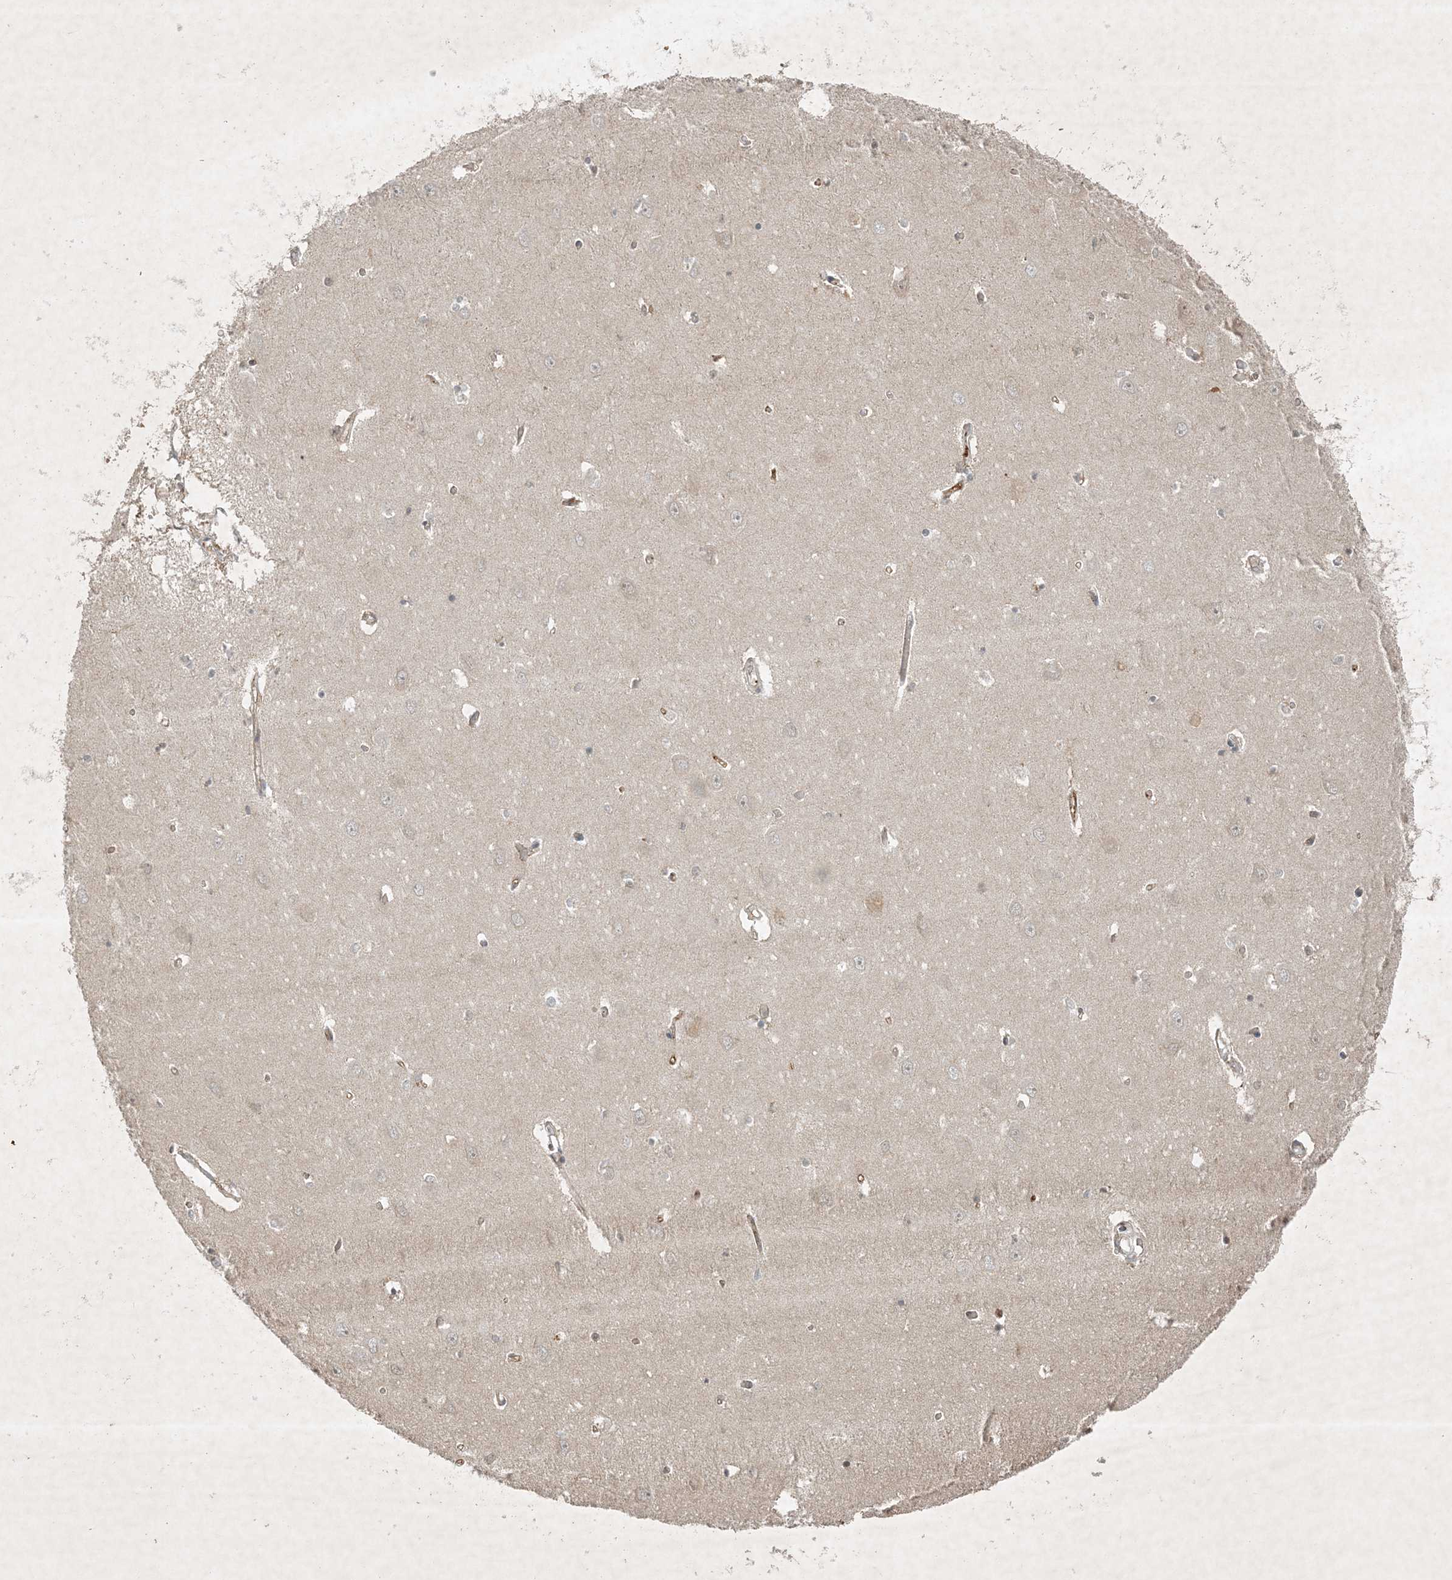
{"staining": {"intensity": "negative", "quantity": "none", "location": "none"}, "tissue": "hippocampus", "cell_type": "Glial cells", "image_type": "normal", "snomed": [{"axis": "morphology", "description": "Normal tissue, NOS"}, {"axis": "topography", "description": "Hippocampus"}], "caption": "DAB (3,3'-diaminobenzidine) immunohistochemical staining of benign human hippocampus exhibits no significant positivity in glial cells.", "gene": "TNFAIP6", "patient": {"sex": "male", "age": 70}}